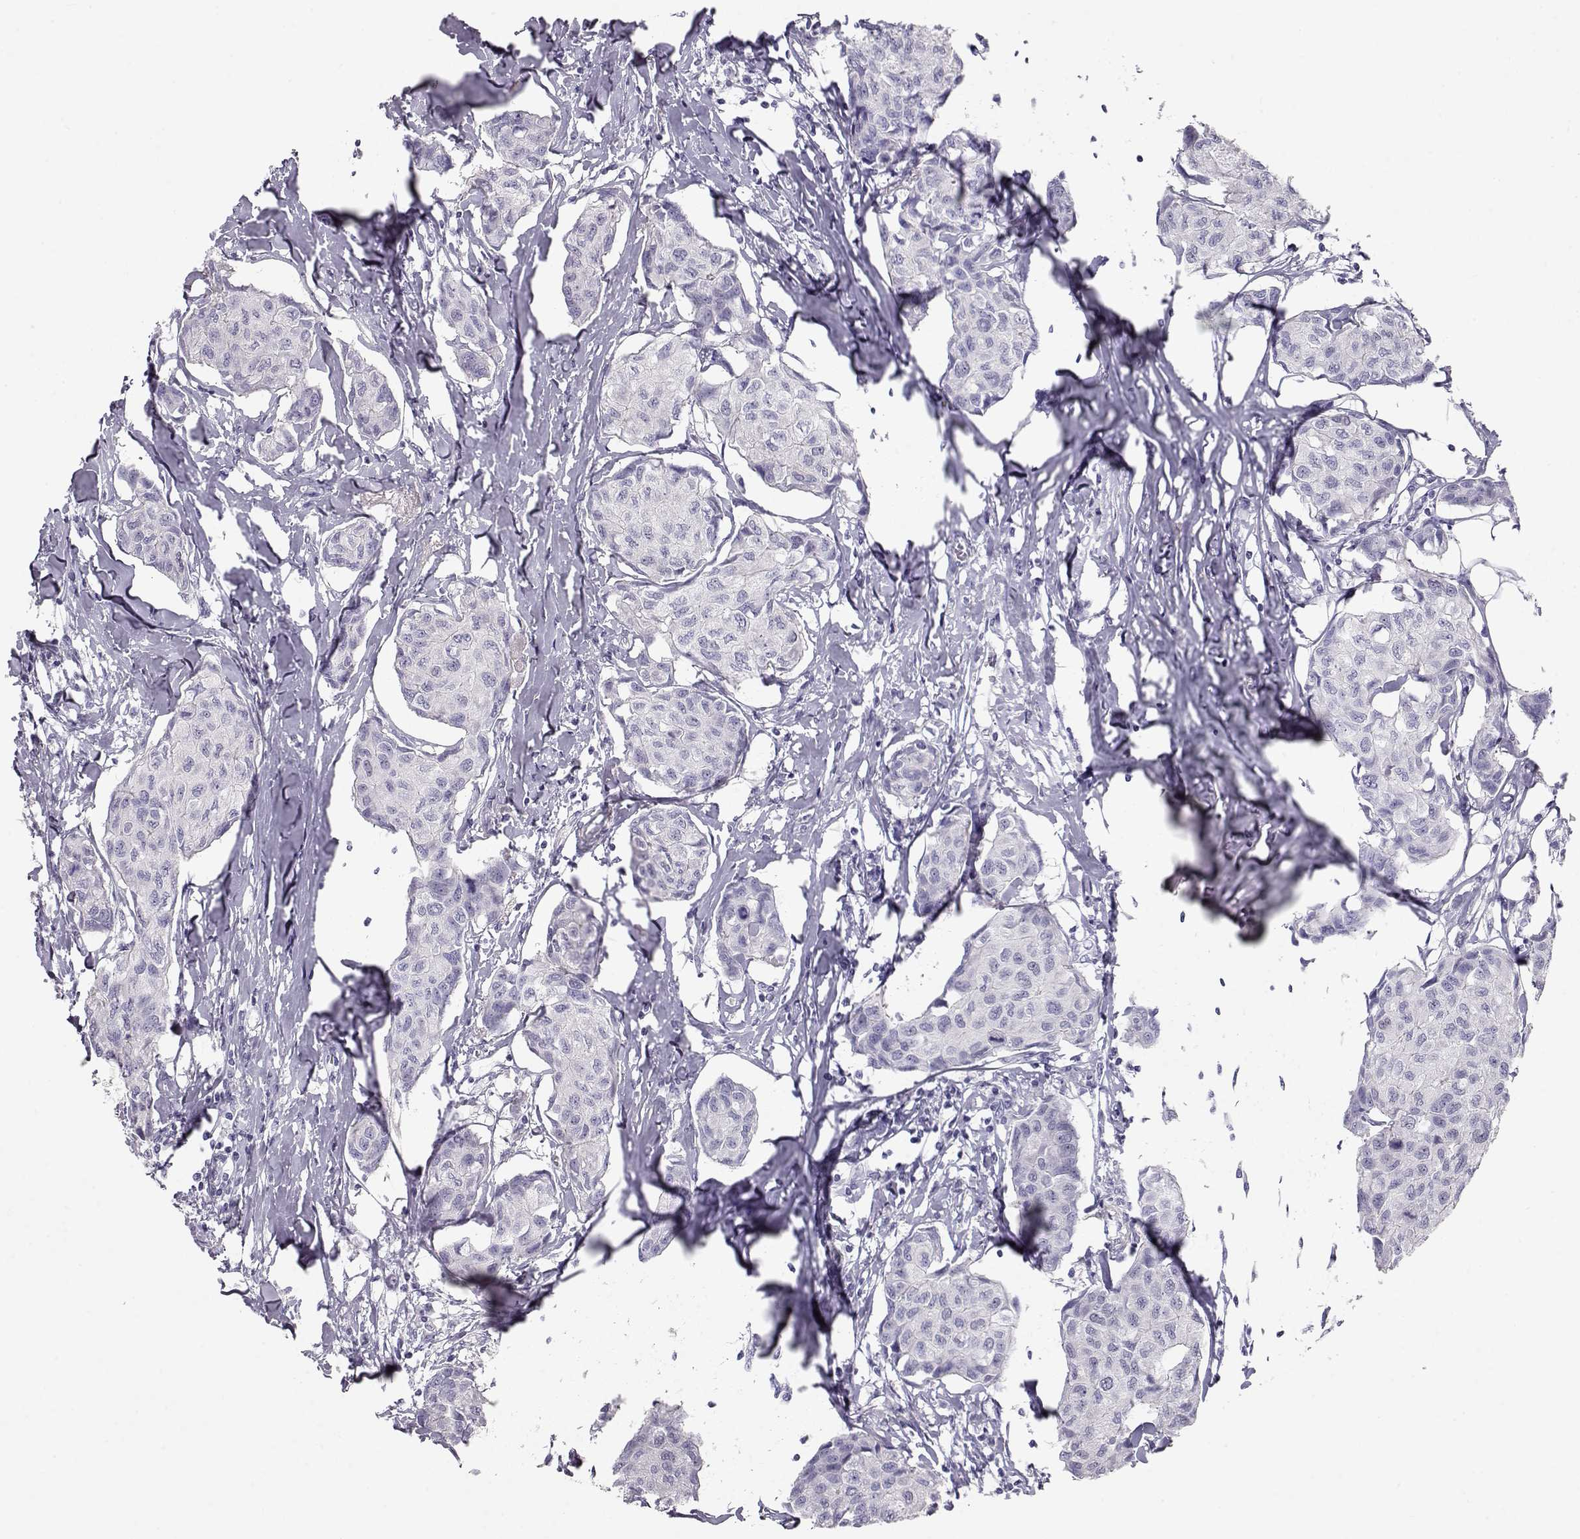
{"staining": {"intensity": "negative", "quantity": "none", "location": "none"}, "tissue": "breast cancer", "cell_type": "Tumor cells", "image_type": "cancer", "snomed": [{"axis": "morphology", "description": "Duct carcinoma"}, {"axis": "topography", "description": "Breast"}], "caption": "An immunohistochemistry micrograph of breast invasive ductal carcinoma is shown. There is no staining in tumor cells of breast invasive ductal carcinoma.", "gene": "SLITRK3", "patient": {"sex": "female", "age": 80}}